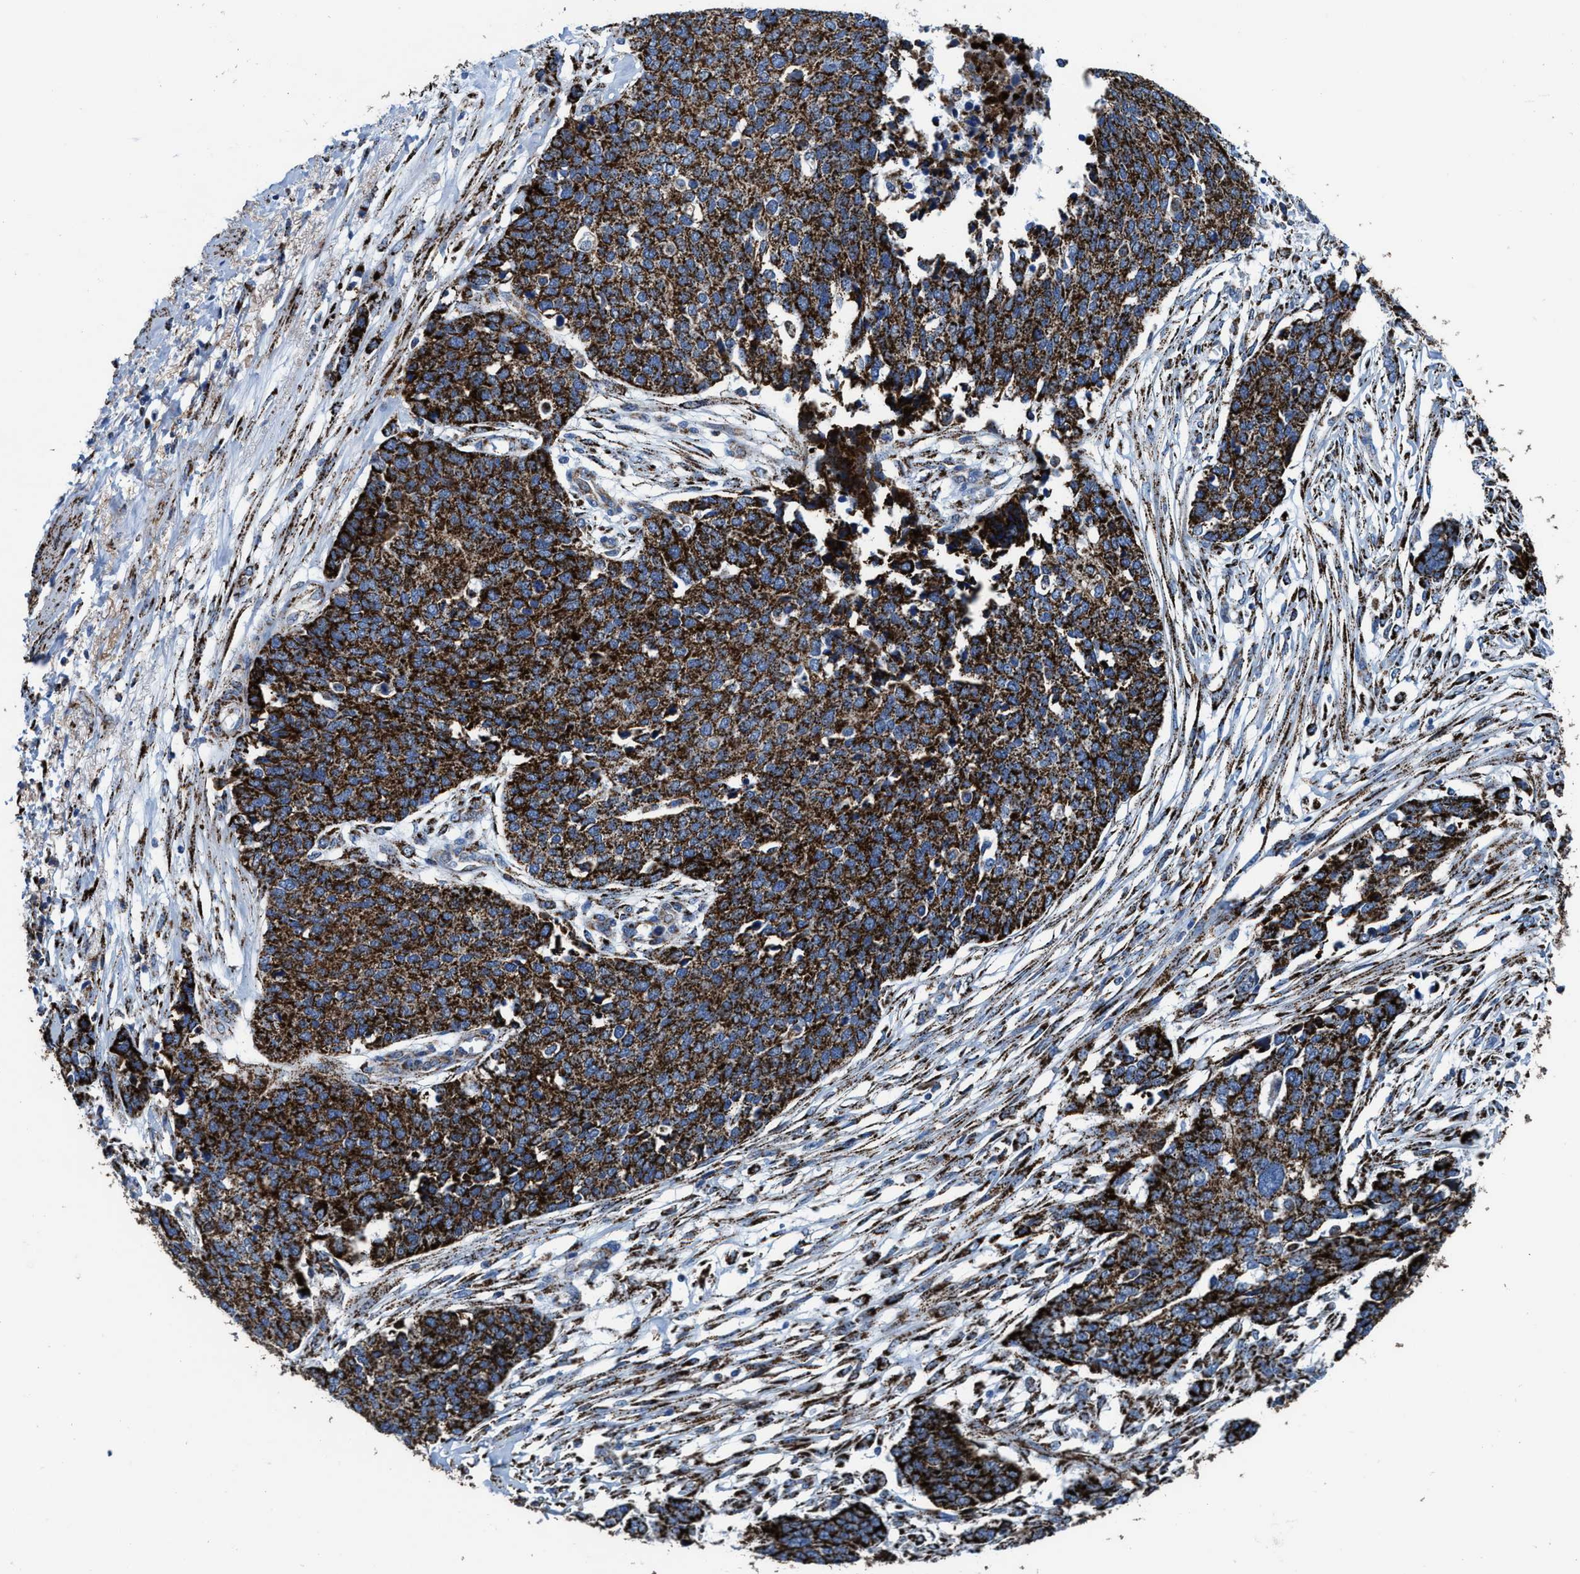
{"staining": {"intensity": "strong", "quantity": ">75%", "location": "cytoplasmic/membranous"}, "tissue": "ovarian cancer", "cell_type": "Tumor cells", "image_type": "cancer", "snomed": [{"axis": "morphology", "description": "Cystadenocarcinoma, serous, NOS"}, {"axis": "topography", "description": "Ovary"}], "caption": "Human ovarian serous cystadenocarcinoma stained with a brown dye shows strong cytoplasmic/membranous positive expression in about >75% of tumor cells.", "gene": "ALDH1B1", "patient": {"sex": "female", "age": 44}}